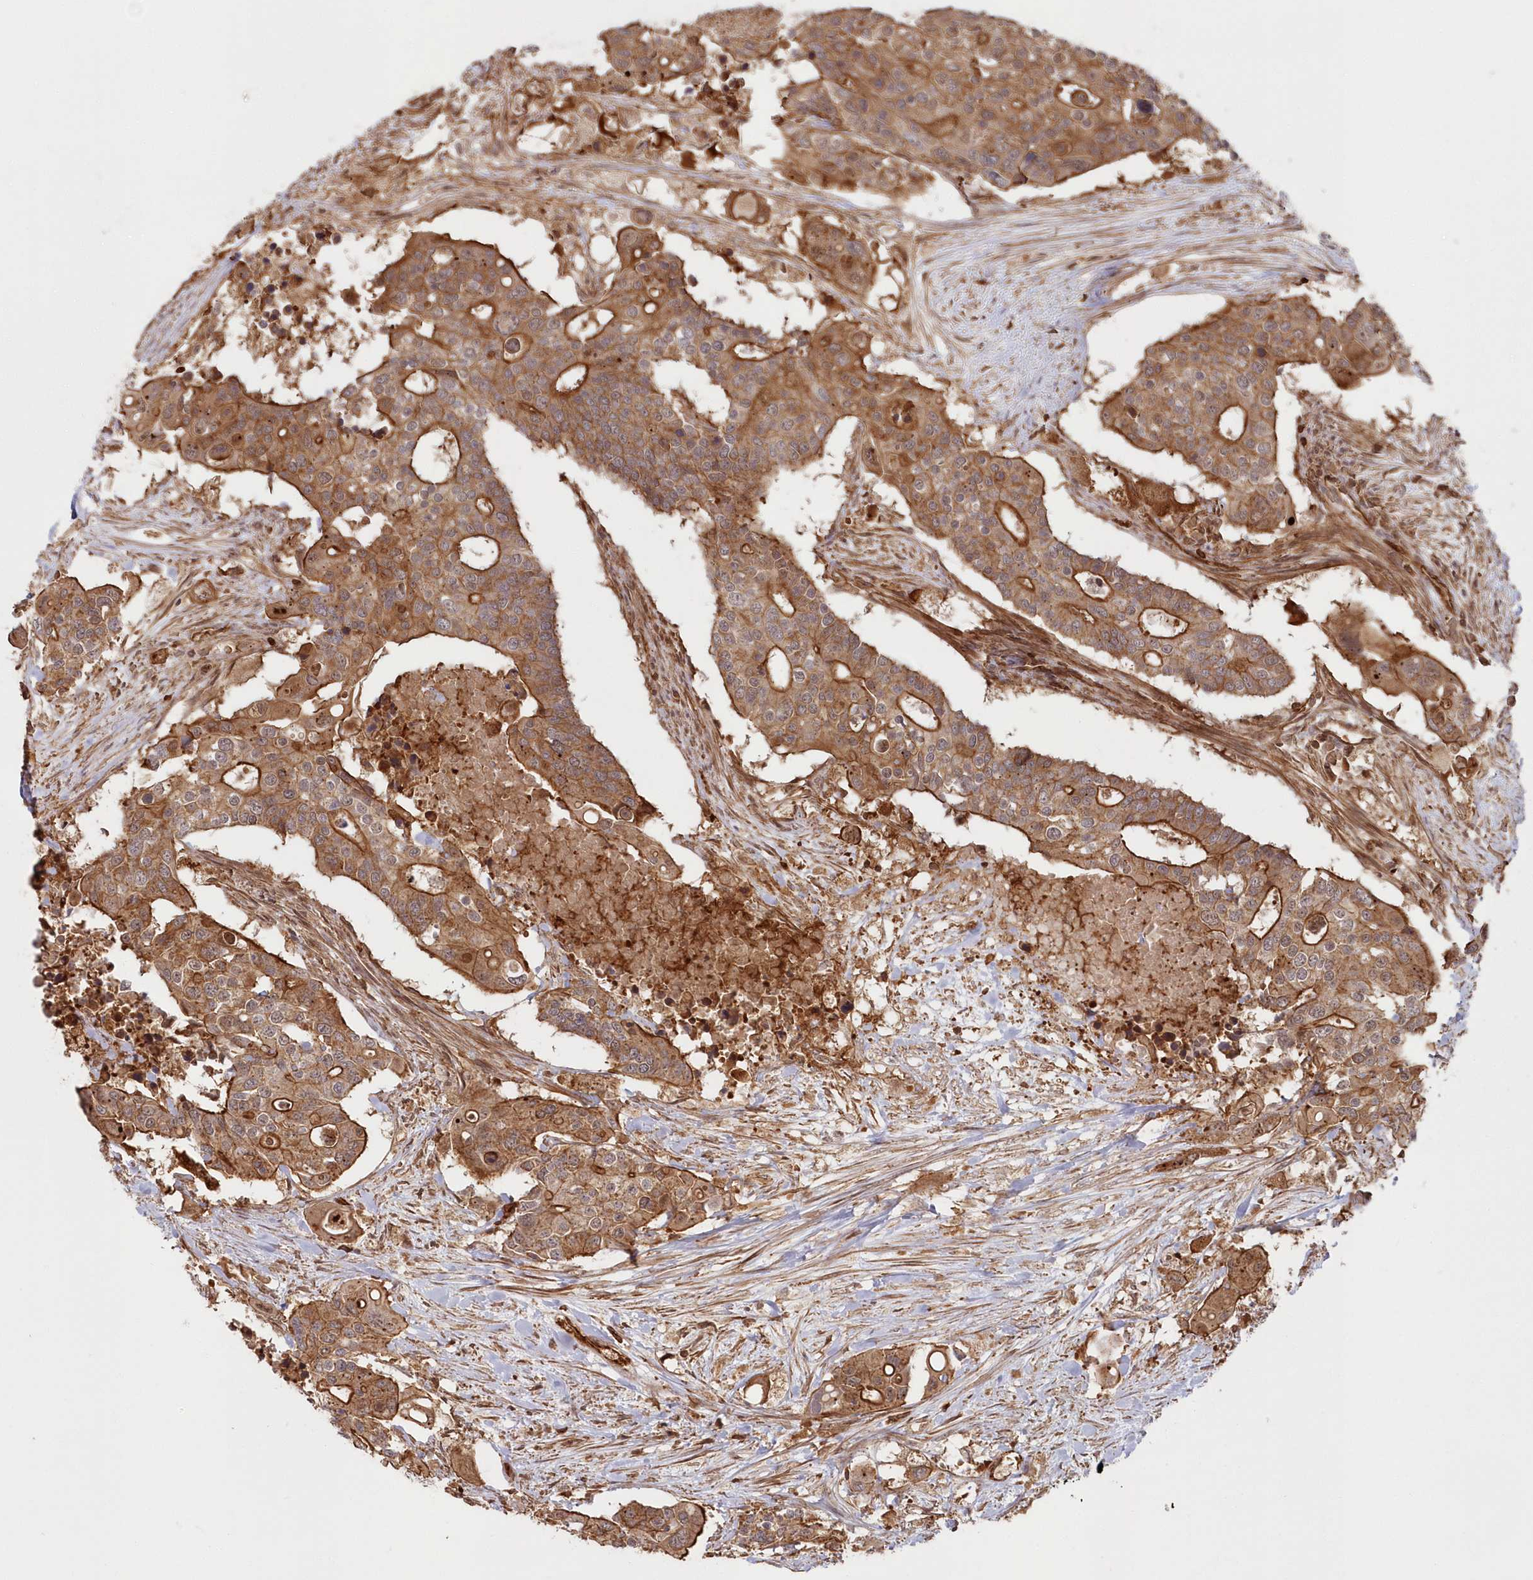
{"staining": {"intensity": "strong", "quantity": ">75%", "location": "cytoplasmic/membranous"}, "tissue": "colorectal cancer", "cell_type": "Tumor cells", "image_type": "cancer", "snomed": [{"axis": "morphology", "description": "Adenocarcinoma, NOS"}, {"axis": "topography", "description": "Colon"}], "caption": "Adenocarcinoma (colorectal) tissue reveals strong cytoplasmic/membranous staining in about >75% of tumor cells", "gene": "RGCC", "patient": {"sex": "male", "age": 77}}